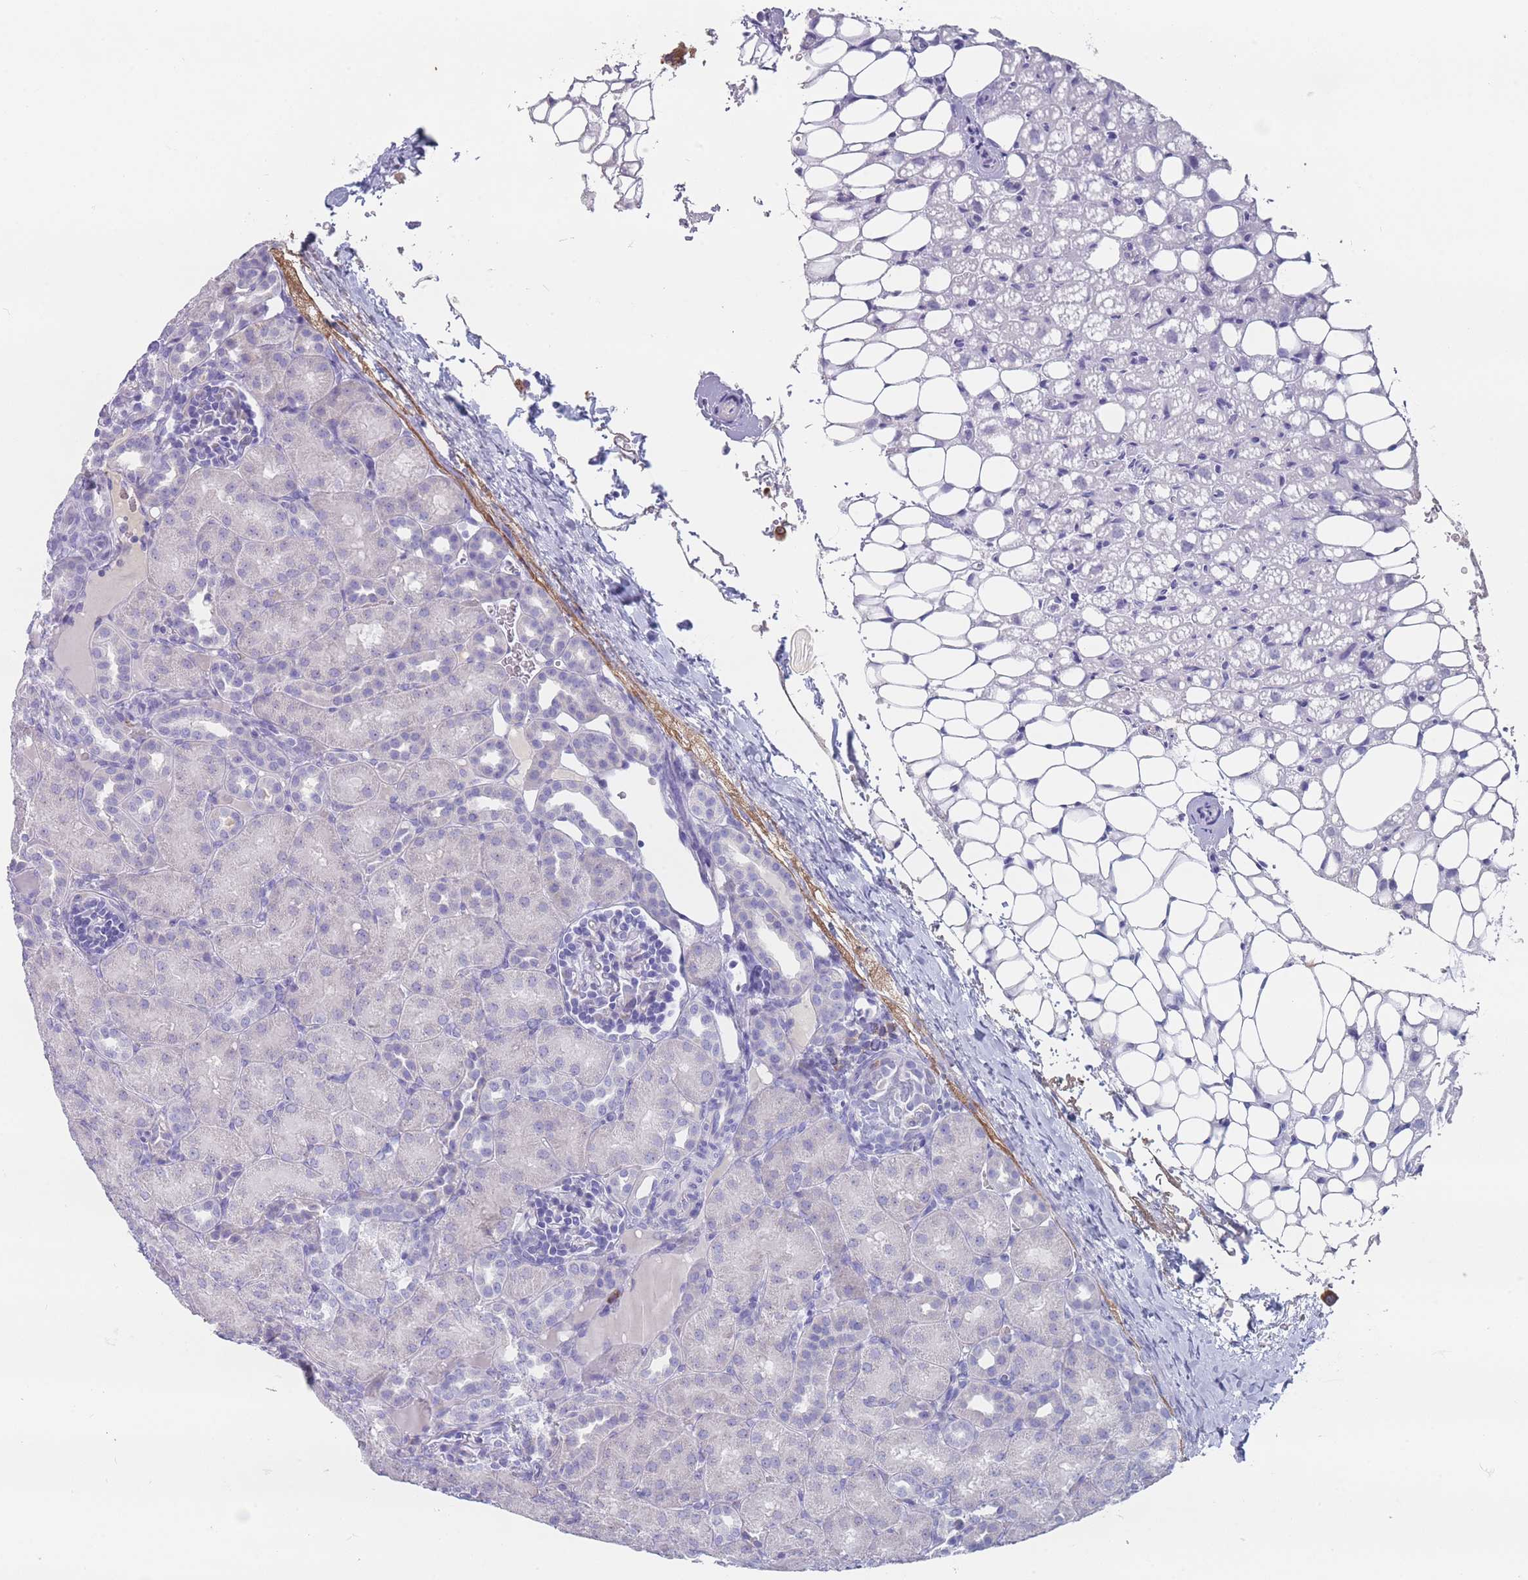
{"staining": {"intensity": "negative", "quantity": "none", "location": "none"}, "tissue": "kidney", "cell_type": "Cells in glomeruli", "image_type": "normal", "snomed": [{"axis": "morphology", "description": "Normal tissue, NOS"}, {"axis": "topography", "description": "Kidney"}], "caption": "Immunohistochemistry (IHC) photomicrograph of normal kidney stained for a protein (brown), which displays no positivity in cells in glomeruli.", "gene": "ST8SIA5", "patient": {"sex": "male", "age": 1}}